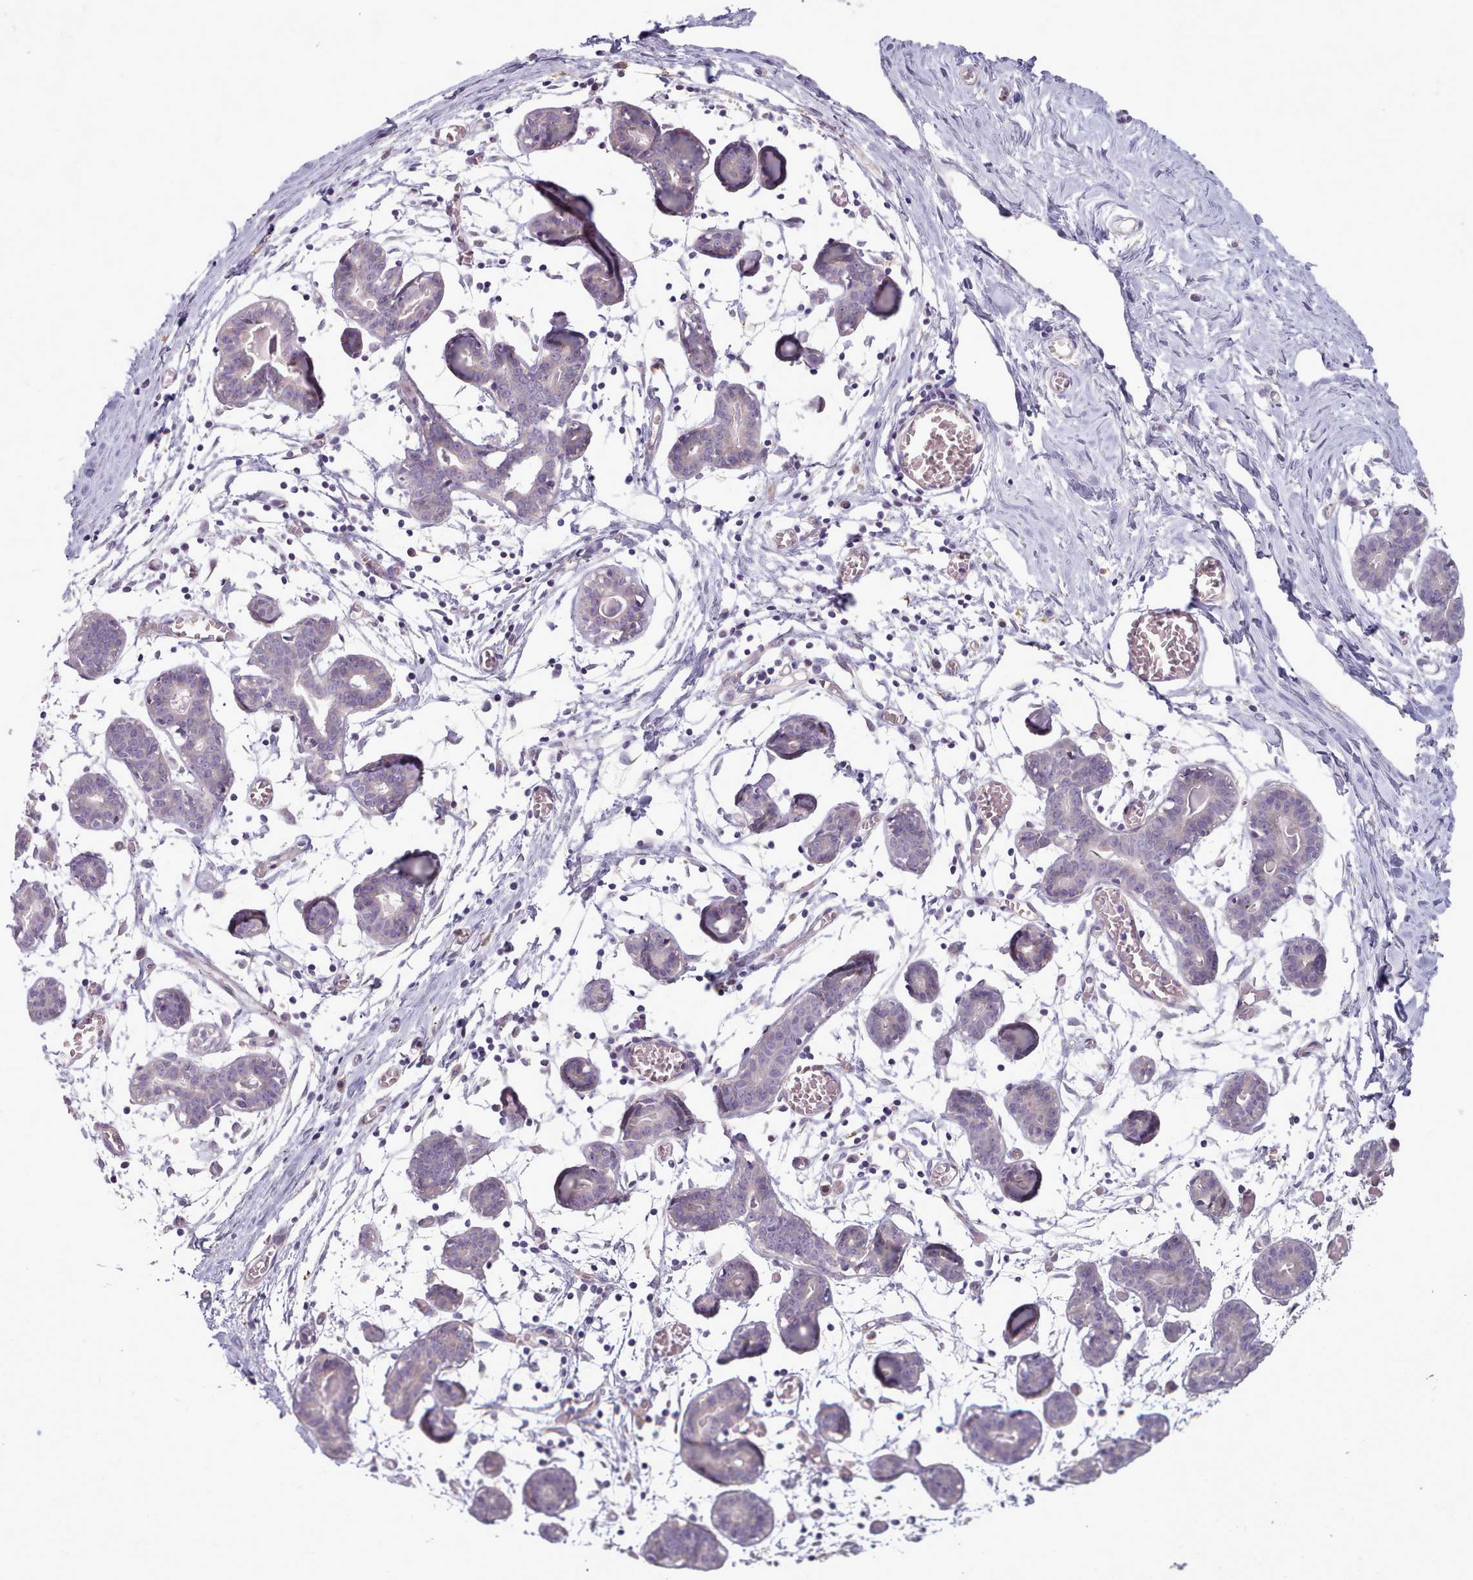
{"staining": {"intensity": "negative", "quantity": "none", "location": "none"}, "tissue": "breast", "cell_type": "Adipocytes", "image_type": "normal", "snomed": [{"axis": "morphology", "description": "Normal tissue, NOS"}, {"axis": "topography", "description": "Breast"}], "caption": "The image demonstrates no staining of adipocytes in benign breast.", "gene": "DPF1", "patient": {"sex": "female", "age": 27}}